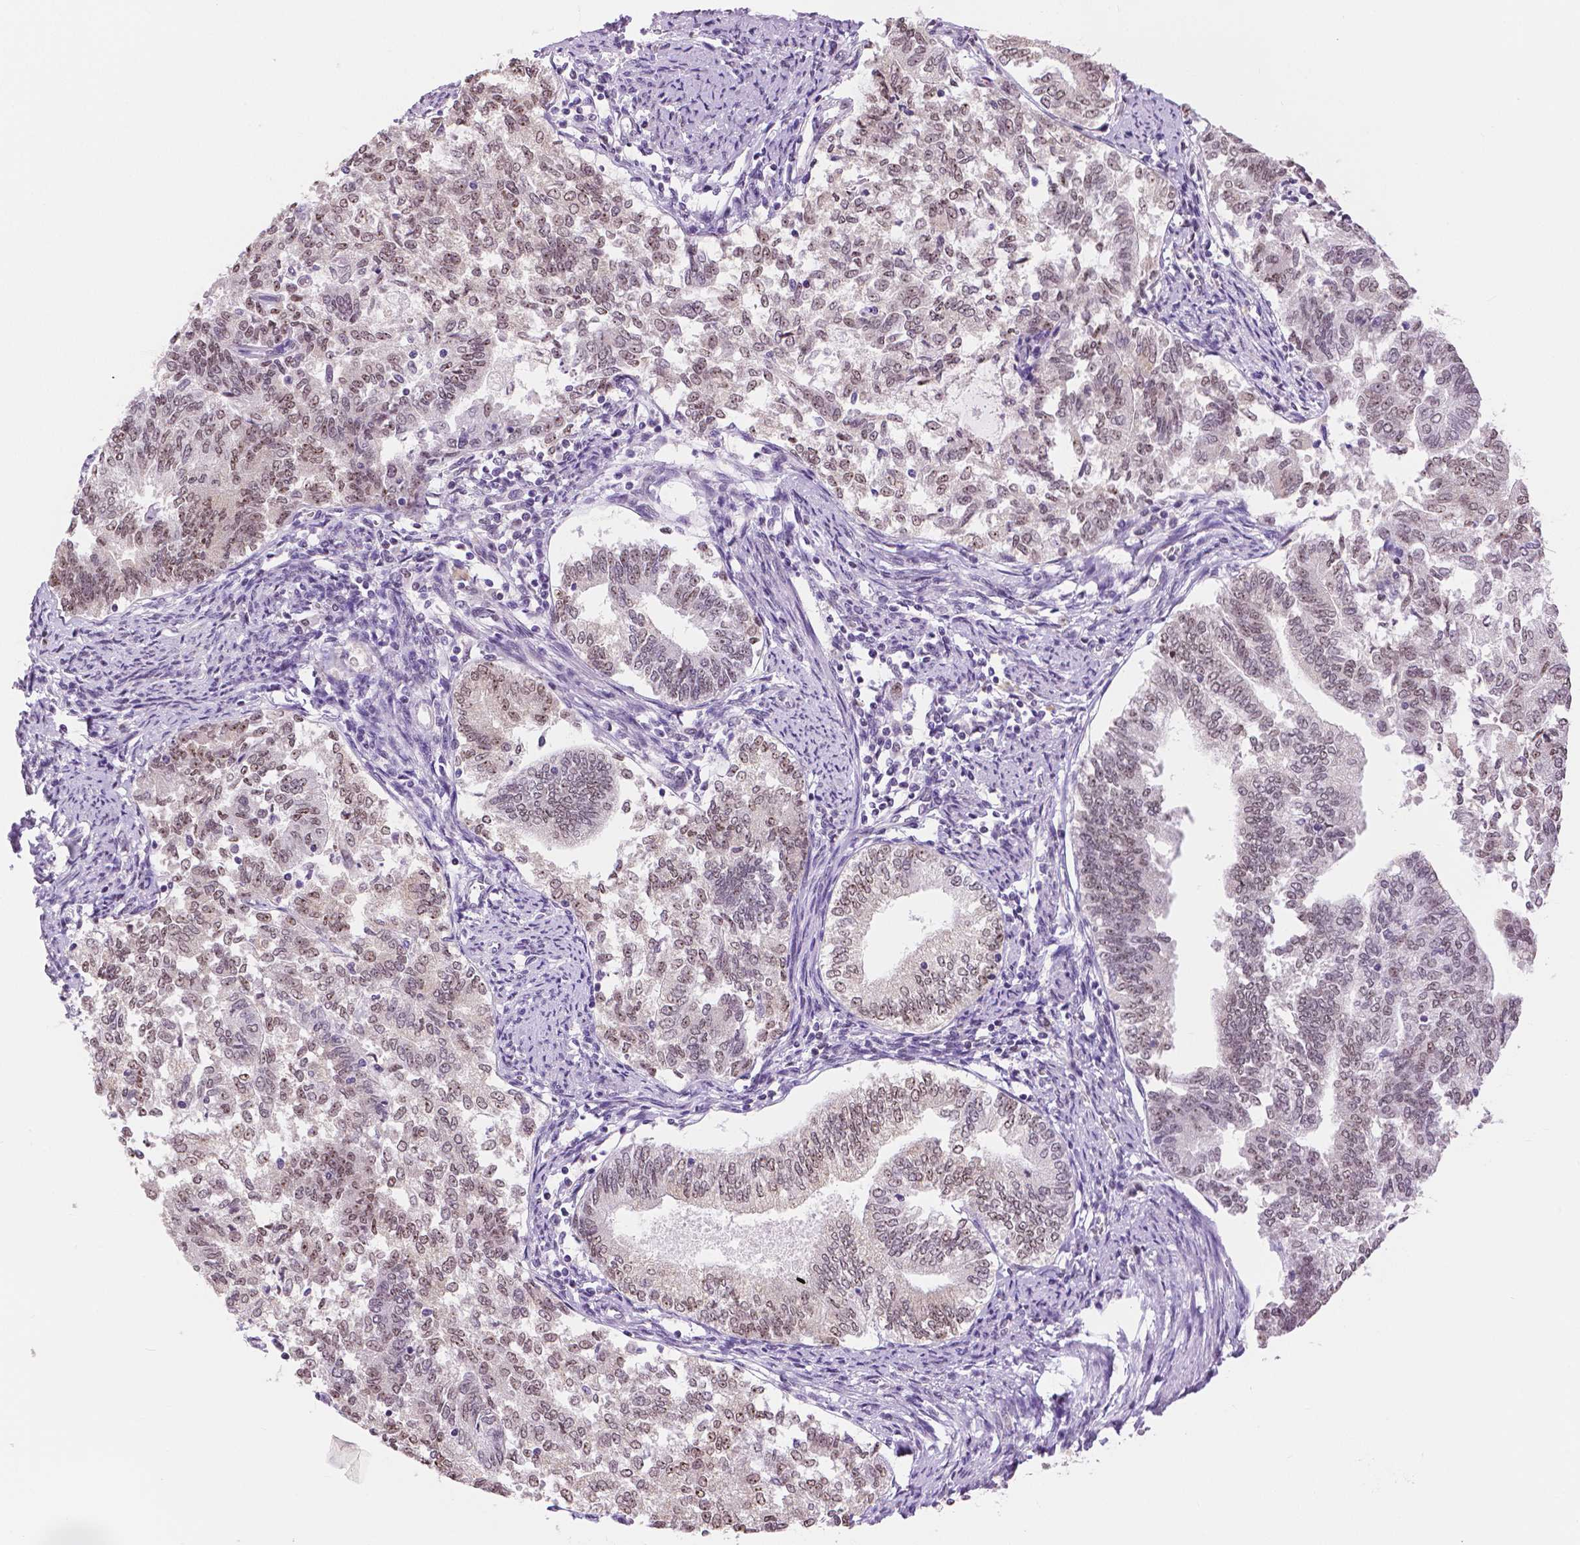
{"staining": {"intensity": "weak", "quantity": ">75%", "location": "nuclear"}, "tissue": "endometrial cancer", "cell_type": "Tumor cells", "image_type": "cancer", "snomed": [{"axis": "morphology", "description": "Adenocarcinoma, NOS"}, {"axis": "topography", "description": "Endometrium"}], "caption": "Human endometrial cancer stained for a protein (brown) shows weak nuclear positive staining in about >75% of tumor cells.", "gene": "NHP2", "patient": {"sex": "female", "age": 65}}